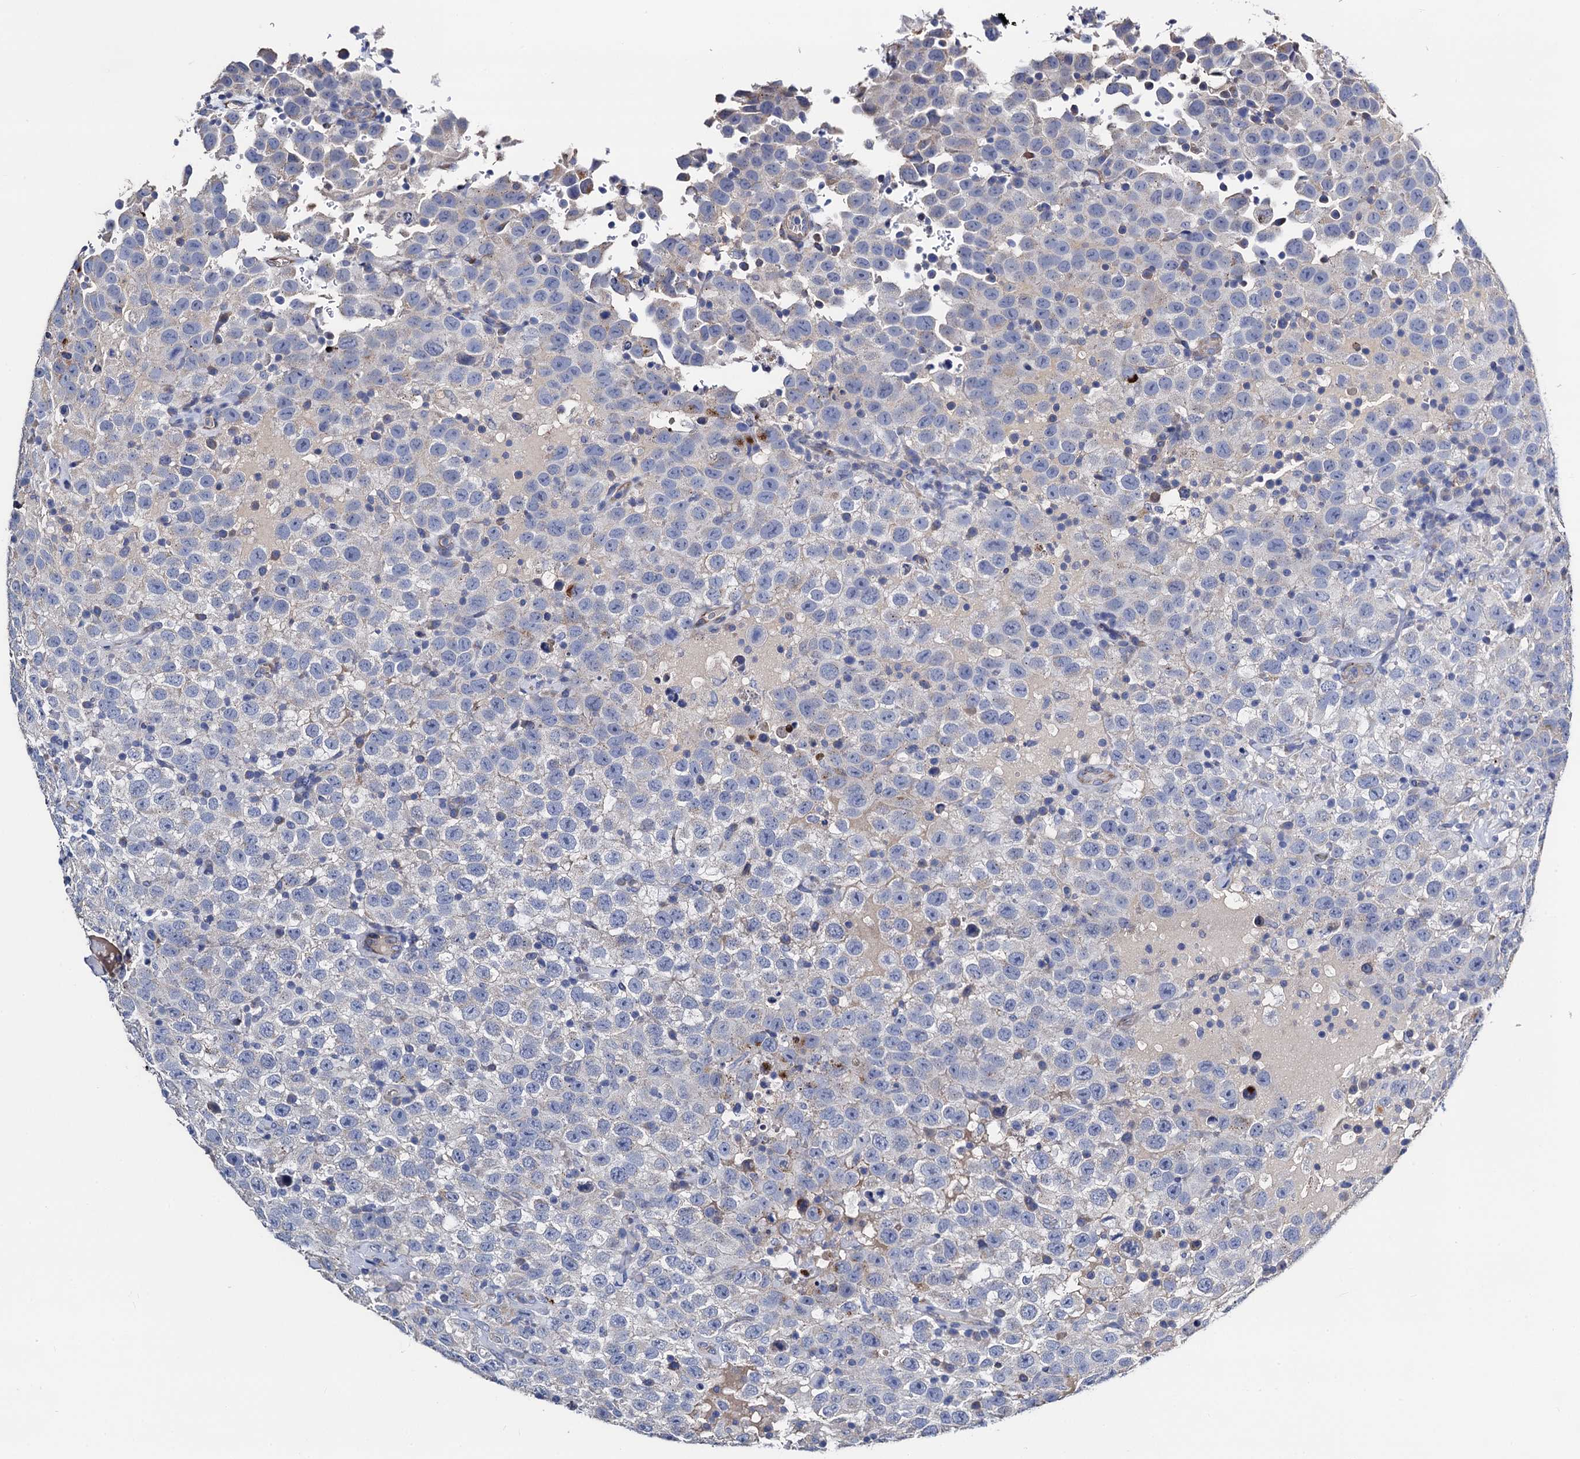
{"staining": {"intensity": "negative", "quantity": "none", "location": "none"}, "tissue": "testis cancer", "cell_type": "Tumor cells", "image_type": "cancer", "snomed": [{"axis": "morphology", "description": "Seminoma, NOS"}, {"axis": "topography", "description": "Testis"}], "caption": "This is an immunohistochemistry (IHC) photomicrograph of human seminoma (testis). There is no positivity in tumor cells.", "gene": "FREM3", "patient": {"sex": "male", "age": 41}}